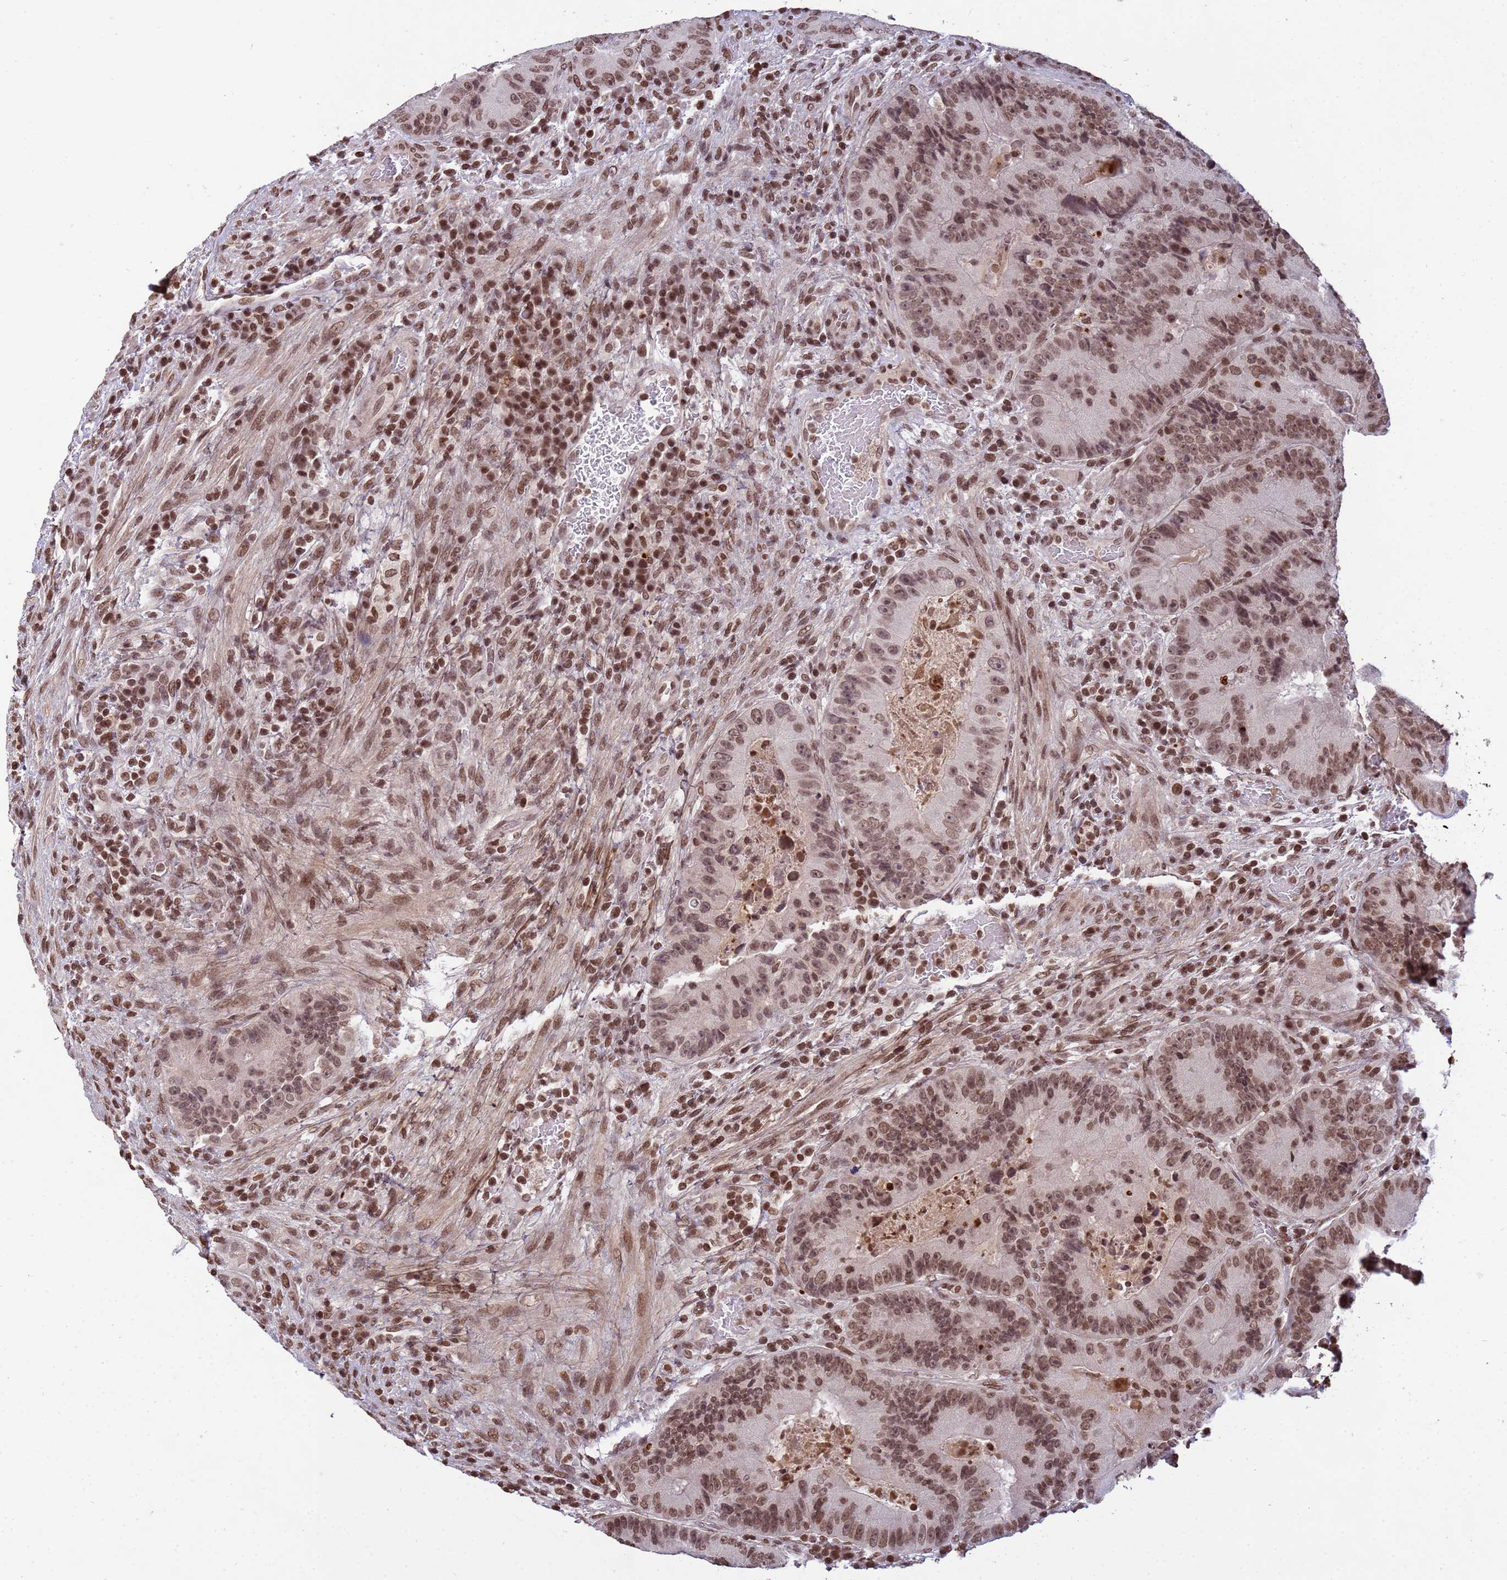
{"staining": {"intensity": "moderate", "quantity": ">75%", "location": "nuclear"}, "tissue": "colorectal cancer", "cell_type": "Tumor cells", "image_type": "cancer", "snomed": [{"axis": "morphology", "description": "Adenocarcinoma, NOS"}, {"axis": "topography", "description": "Colon"}], "caption": "A brown stain shows moderate nuclear positivity of a protein in human colorectal cancer tumor cells. (DAB IHC with brightfield microscopy, high magnification).", "gene": "H3-3B", "patient": {"sex": "female", "age": 86}}